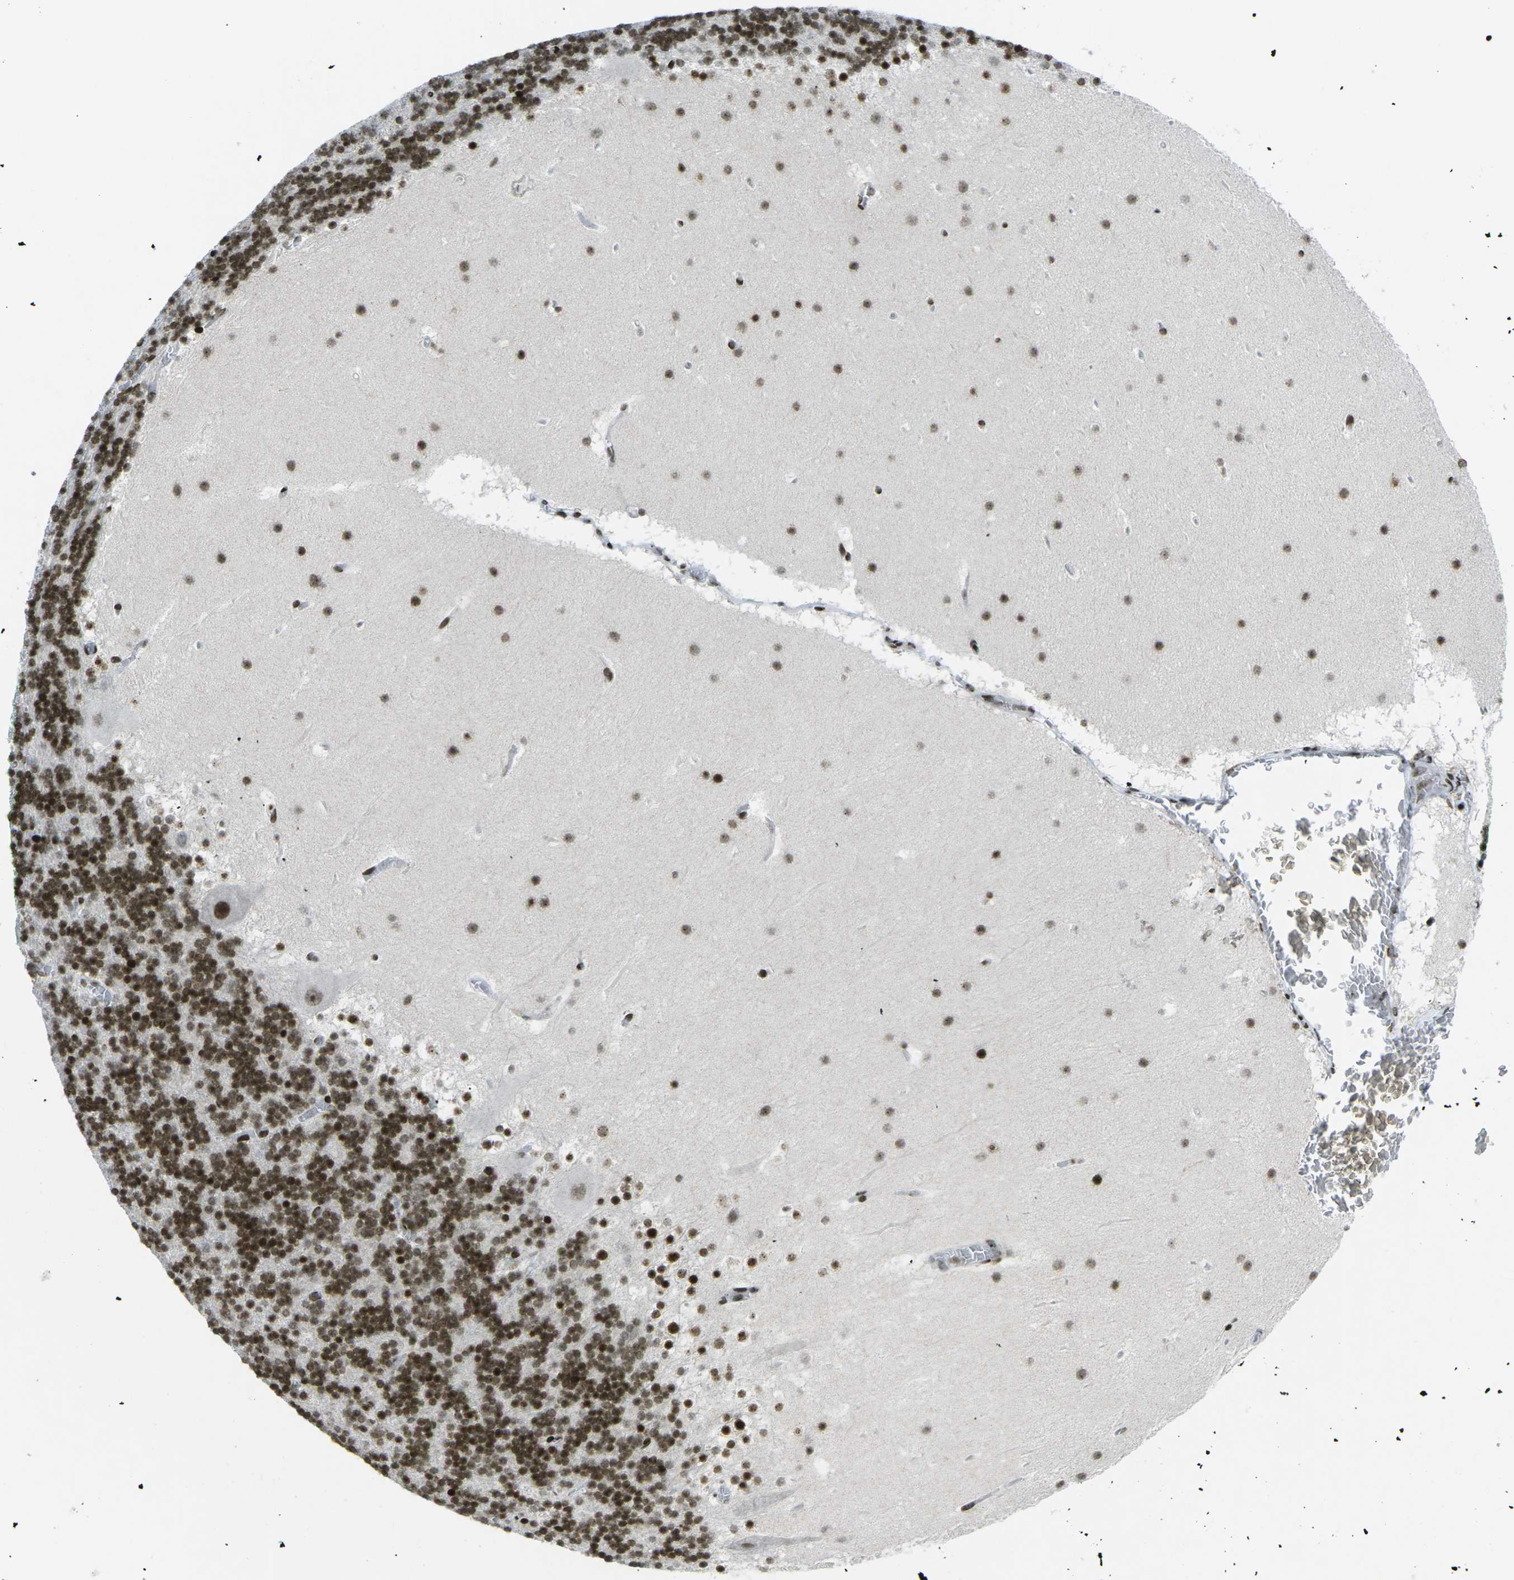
{"staining": {"intensity": "strong", "quantity": ">75%", "location": "nuclear"}, "tissue": "cerebellum", "cell_type": "Cells in granular layer", "image_type": "normal", "snomed": [{"axis": "morphology", "description": "Normal tissue, NOS"}, {"axis": "topography", "description": "Cerebellum"}], "caption": "Immunohistochemical staining of normal human cerebellum exhibits strong nuclear protein positivity in approximately >75% of cells in granular layer.", "gene": "EME1", "patient": {"sex": "male", "age": 45}}